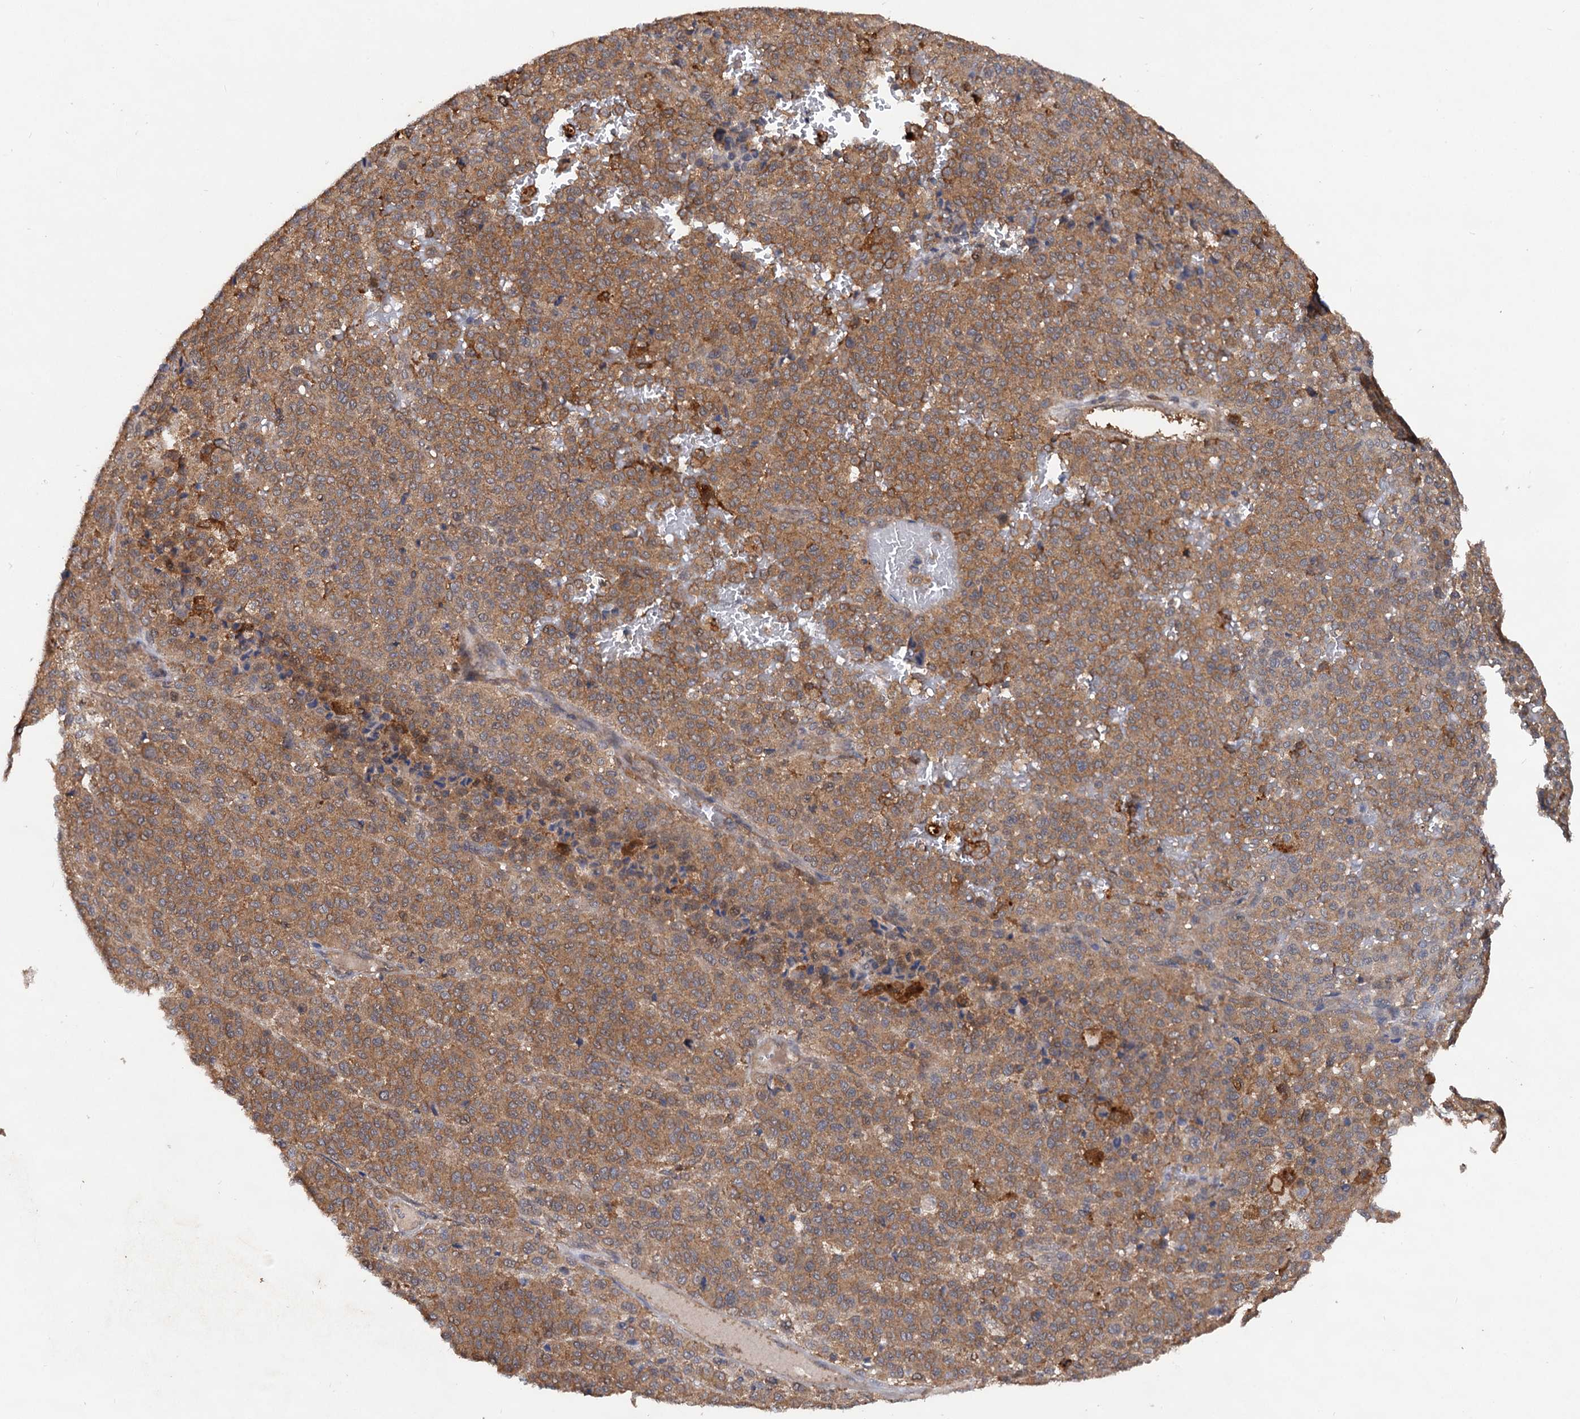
{"staining": {"intensity": "moderate", "quantity": ">75%", "location": "cytoplasmic/membranous"}, "tissue": "melanoma", "cell_type": "Tumor cells", "image_type": "cancer", "snomed": [{"axis": "morphology", "description": "Malignant melanoma, Metastatic site"}, {"axis": "topography", "description": "Pancreas"}], "caption": "Immunohistochemical staining of melanoma reveals medium levels of moderate cytoplasmic/membranous expression in approximately >75% of tumor cells. (DAB = brown stain, brightfield microscopy at high magnification).", "gene": "VPS29", "patient": {"sex": "female", "age": 30}}